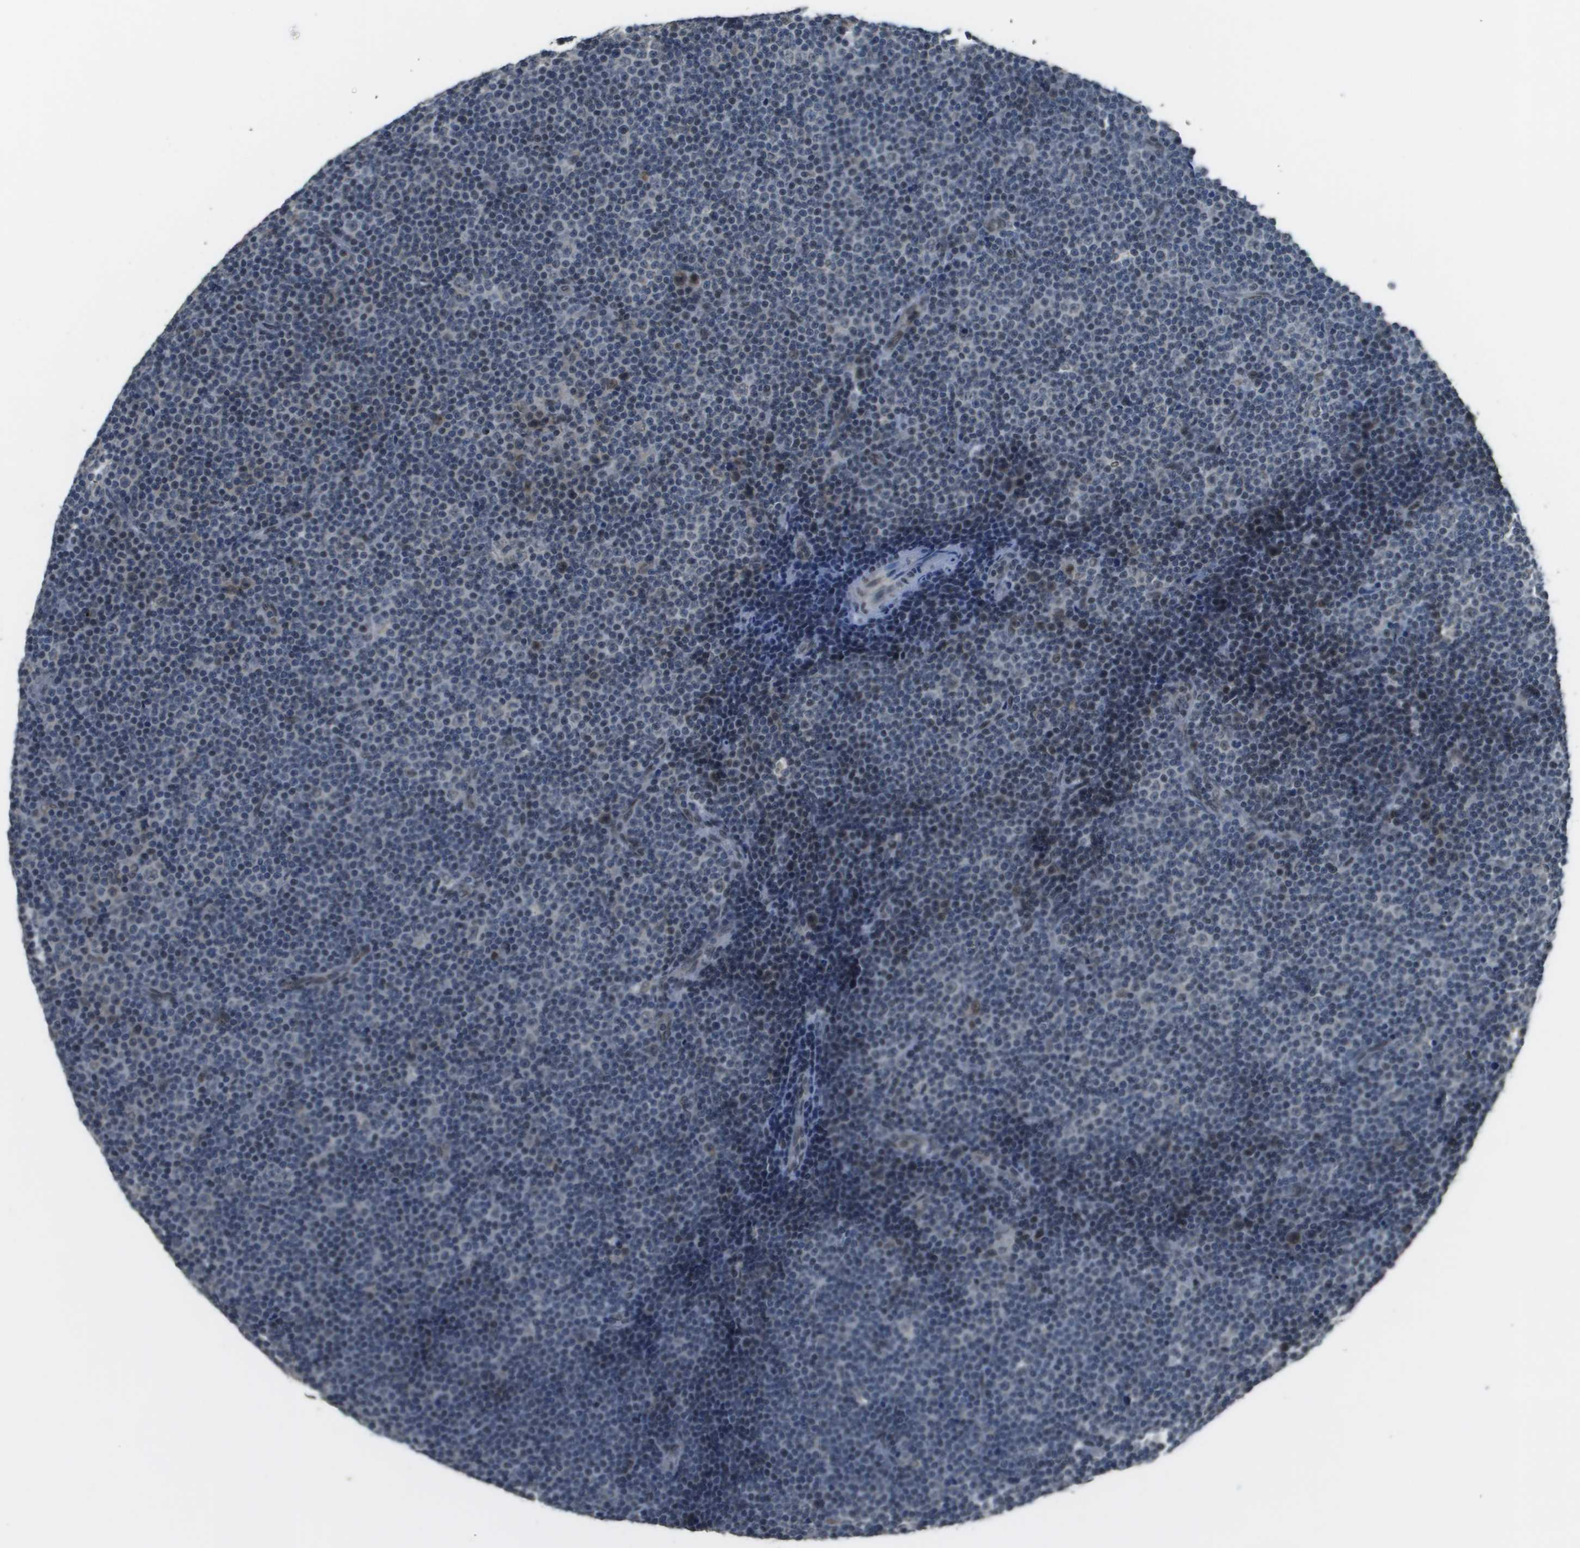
{"staining": {"intensity": "weak", "quantity": "<25%", "location": "nuclear"}, "tissue": "lymphoma", "cell_type": "Tumor cells", "image_type": "cancer", "snomed": [{"axis": "morphology", "description": "Malignant lymphoma, non-Hodgkin's type, Low grade"}, {"axis": "topography", "description": "Lymph node"}], "caption": "High magnification brightfield microscopy of lymphoma stained with DAB (brown) and counterstained with hematoxylin (blue): tumor cells show no significant staining.", "gene": "FANCC", "patient": {"sex": "female", "age": 67}}